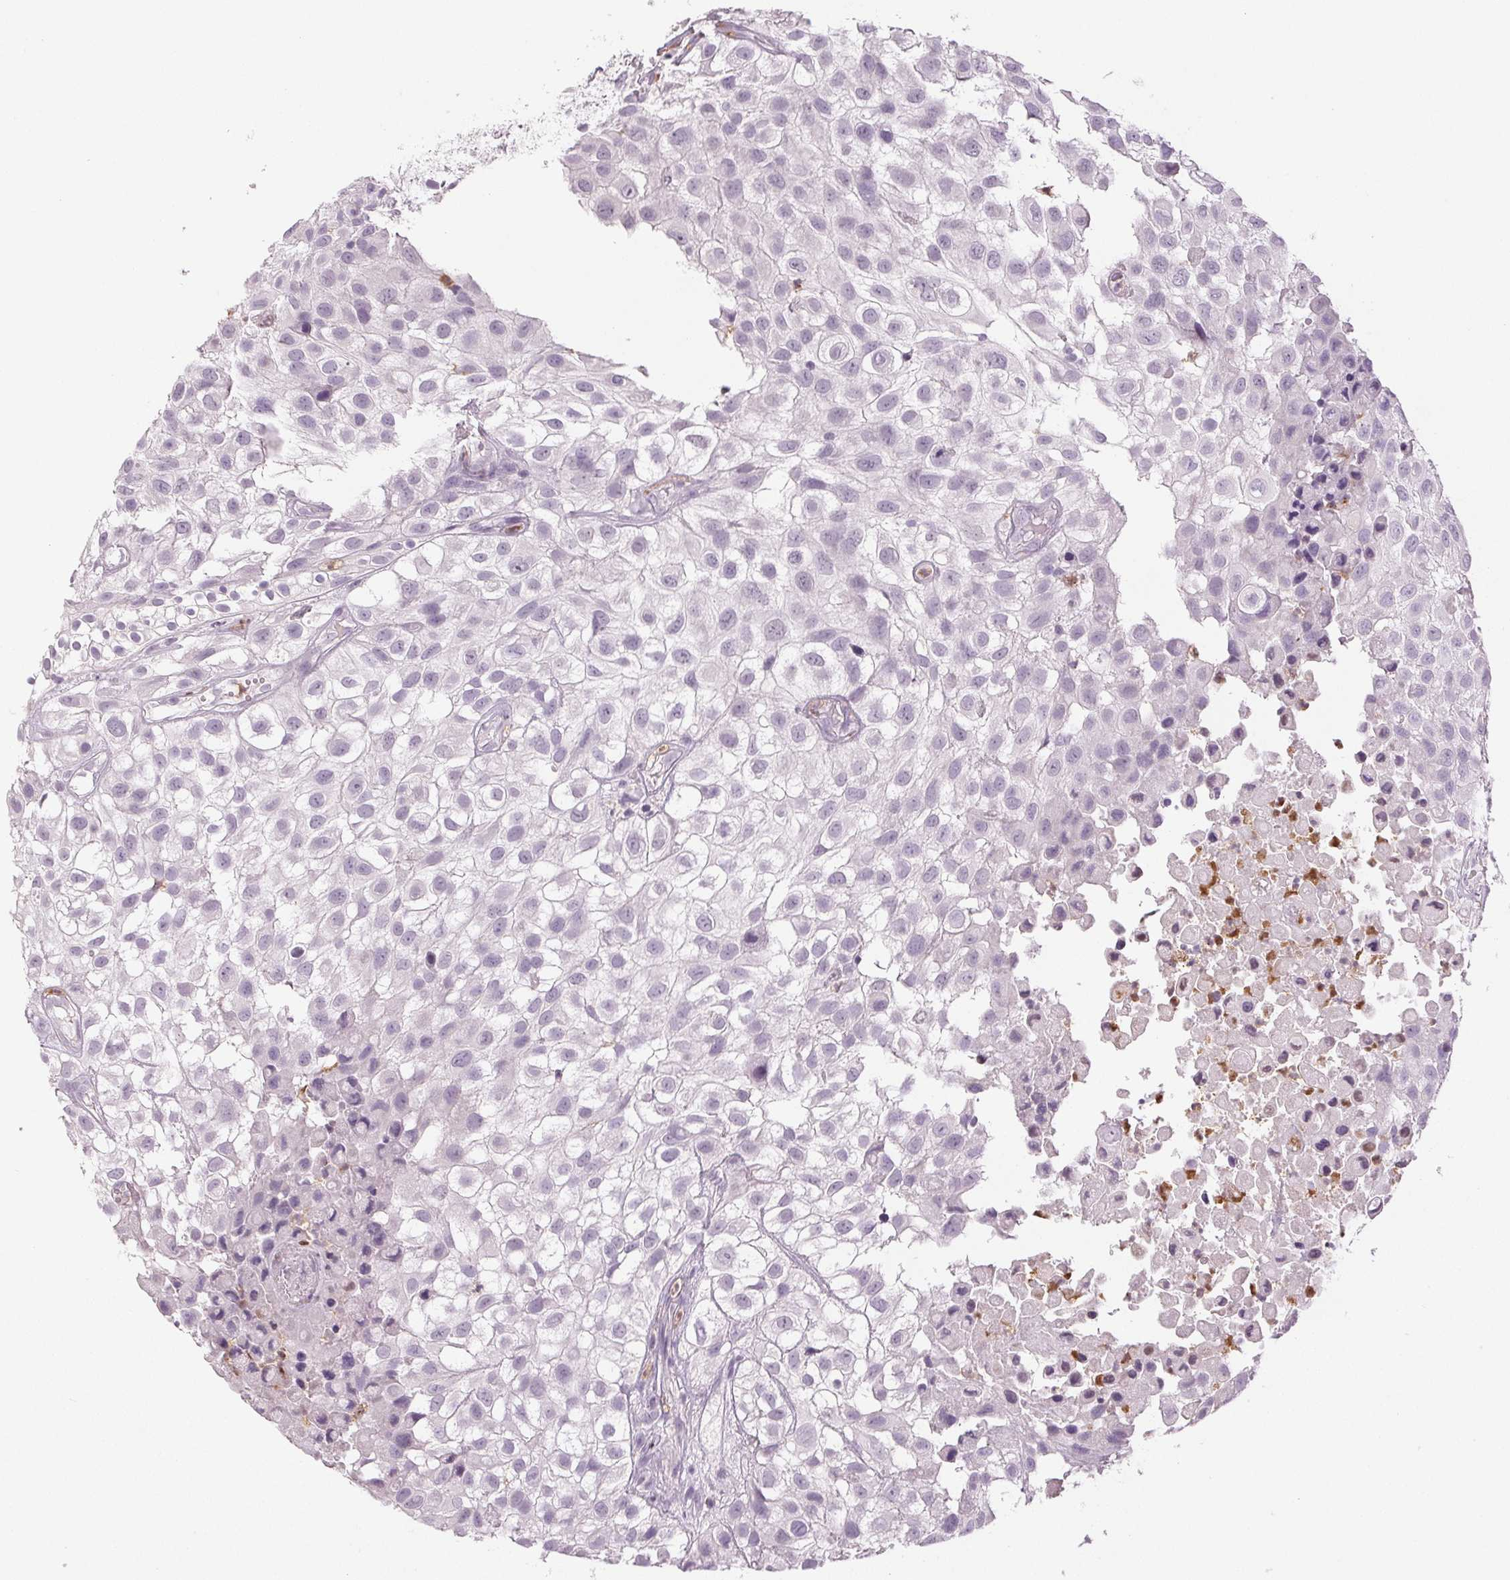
{"staining": {"intensity": "negative", "quantity": "none", "location": "none"}, "tissue": "urothelial cancer", "cell_type": "Tumor cells", "image_type": "cancer", "snomed": [{"axis": "morphology", "description": "Urothelial carcinoma, High grade"}, {"axis": "topography", "description": "Urinary bladder"}], "caption": "This photomicrograph is of urothelial cancer stained with IHC to label a protein in brown with the nuclei are counter-stained blue. There is no expression in tumor cells.", "gene": "LTF", "patient": {"sex": "male", "age": 56}}